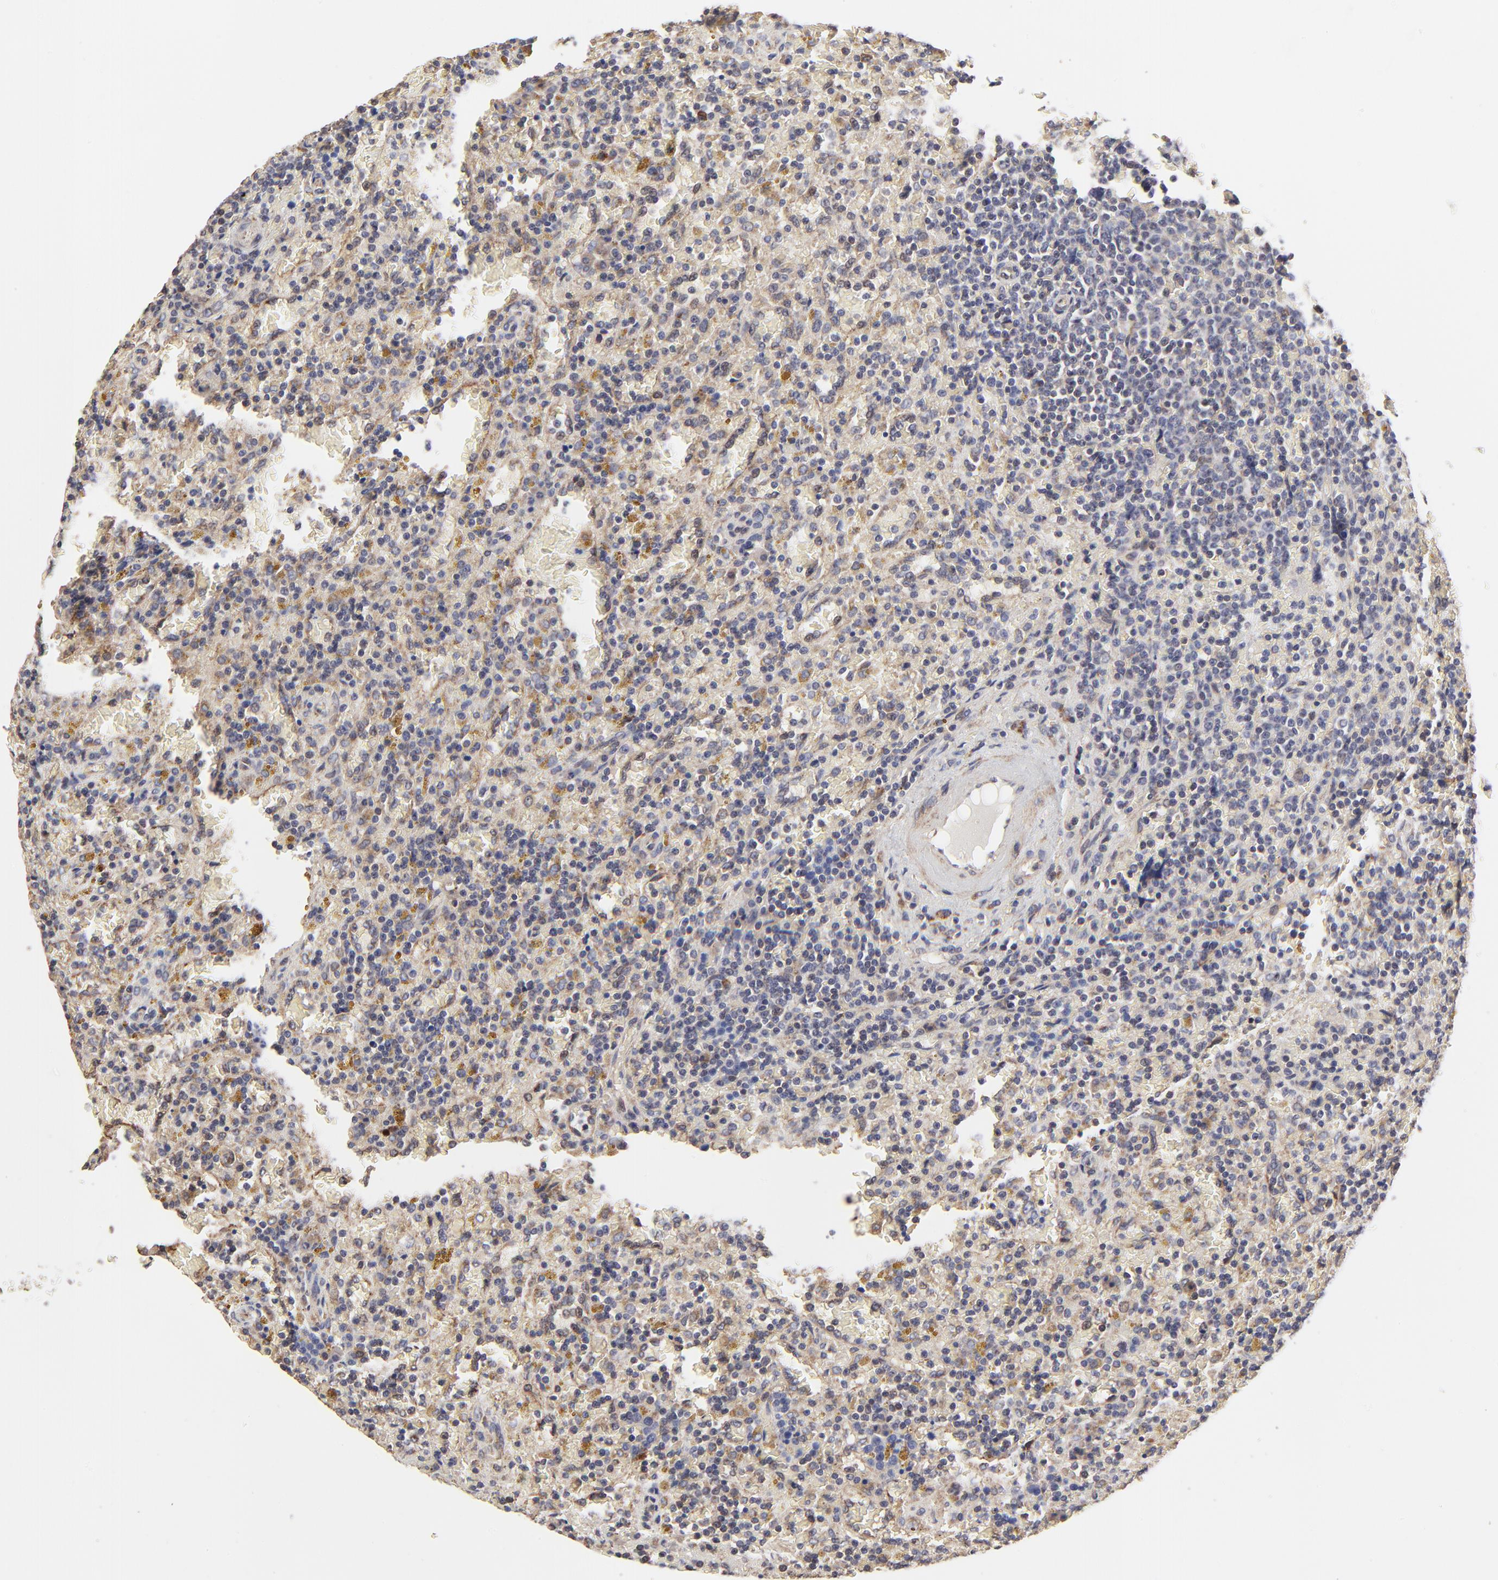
{"staining": {"intensity": "moderate", "quantity": "25%-75%", "location": "cytoplasmic/membranous"}, "tissue": "lymphoma", "cell_type": "Tumor cells", "image_type": "cancer", "snomed": [{"axis": "morphology", "description": "Malignant lymphoma, non-Hodgkin's type, Low grade"}, {"axis": "topography", "description": "Spleen"}], "caption": "High-power microscopy captured an immunohistochemistry histopathology image of malignant lymphoma, non-Hodgkin's type (low-grade), revealing moderate cytoplasmic/membranous staining in about 25%-75% of tumor cells.", "gene": "ELP2", "patient": {"sex": "female", "age": 65}}